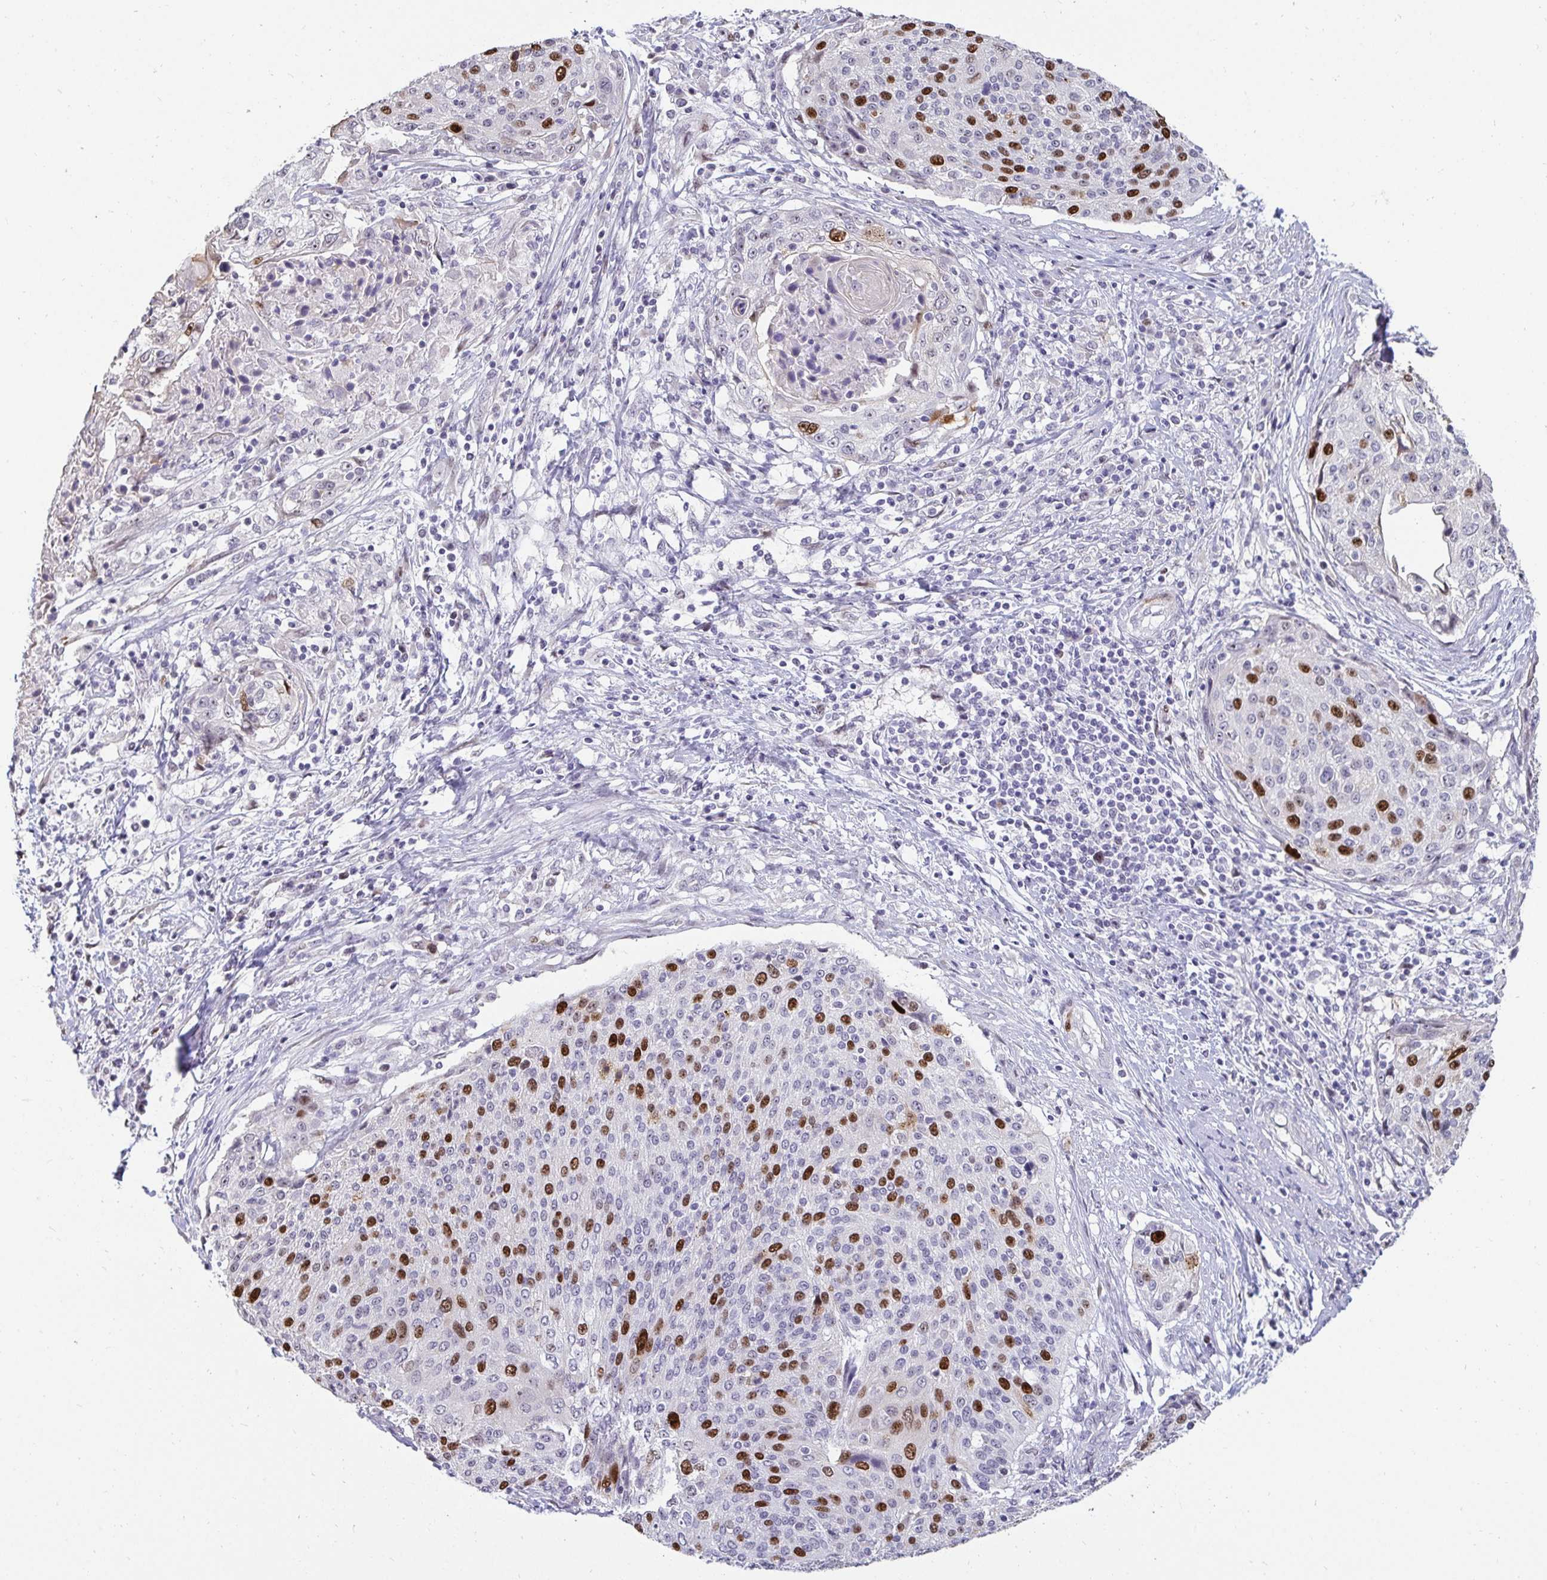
{"staining": {"intensity": "strong", "quantity": "25%-75%", "location": "nuclear"}, "tissue": "cervical cancer", "cell_type": "Tumor cells", "image_type": "cancer", "snomed": [{"axis": "morphology", "description": "Squamous cell carcinoma, NOS"}, {"axis": "topography", "description": "Cervix"}], "caption": "A brown stain highlights strong nuclear staining of a protein in human squamous cell carcinoma (cervical) tumor cells. (IHC, brightfield microscopy, high magnification).", "gene": "ANLN", "patient": {"sex": "female", "age": 31}}